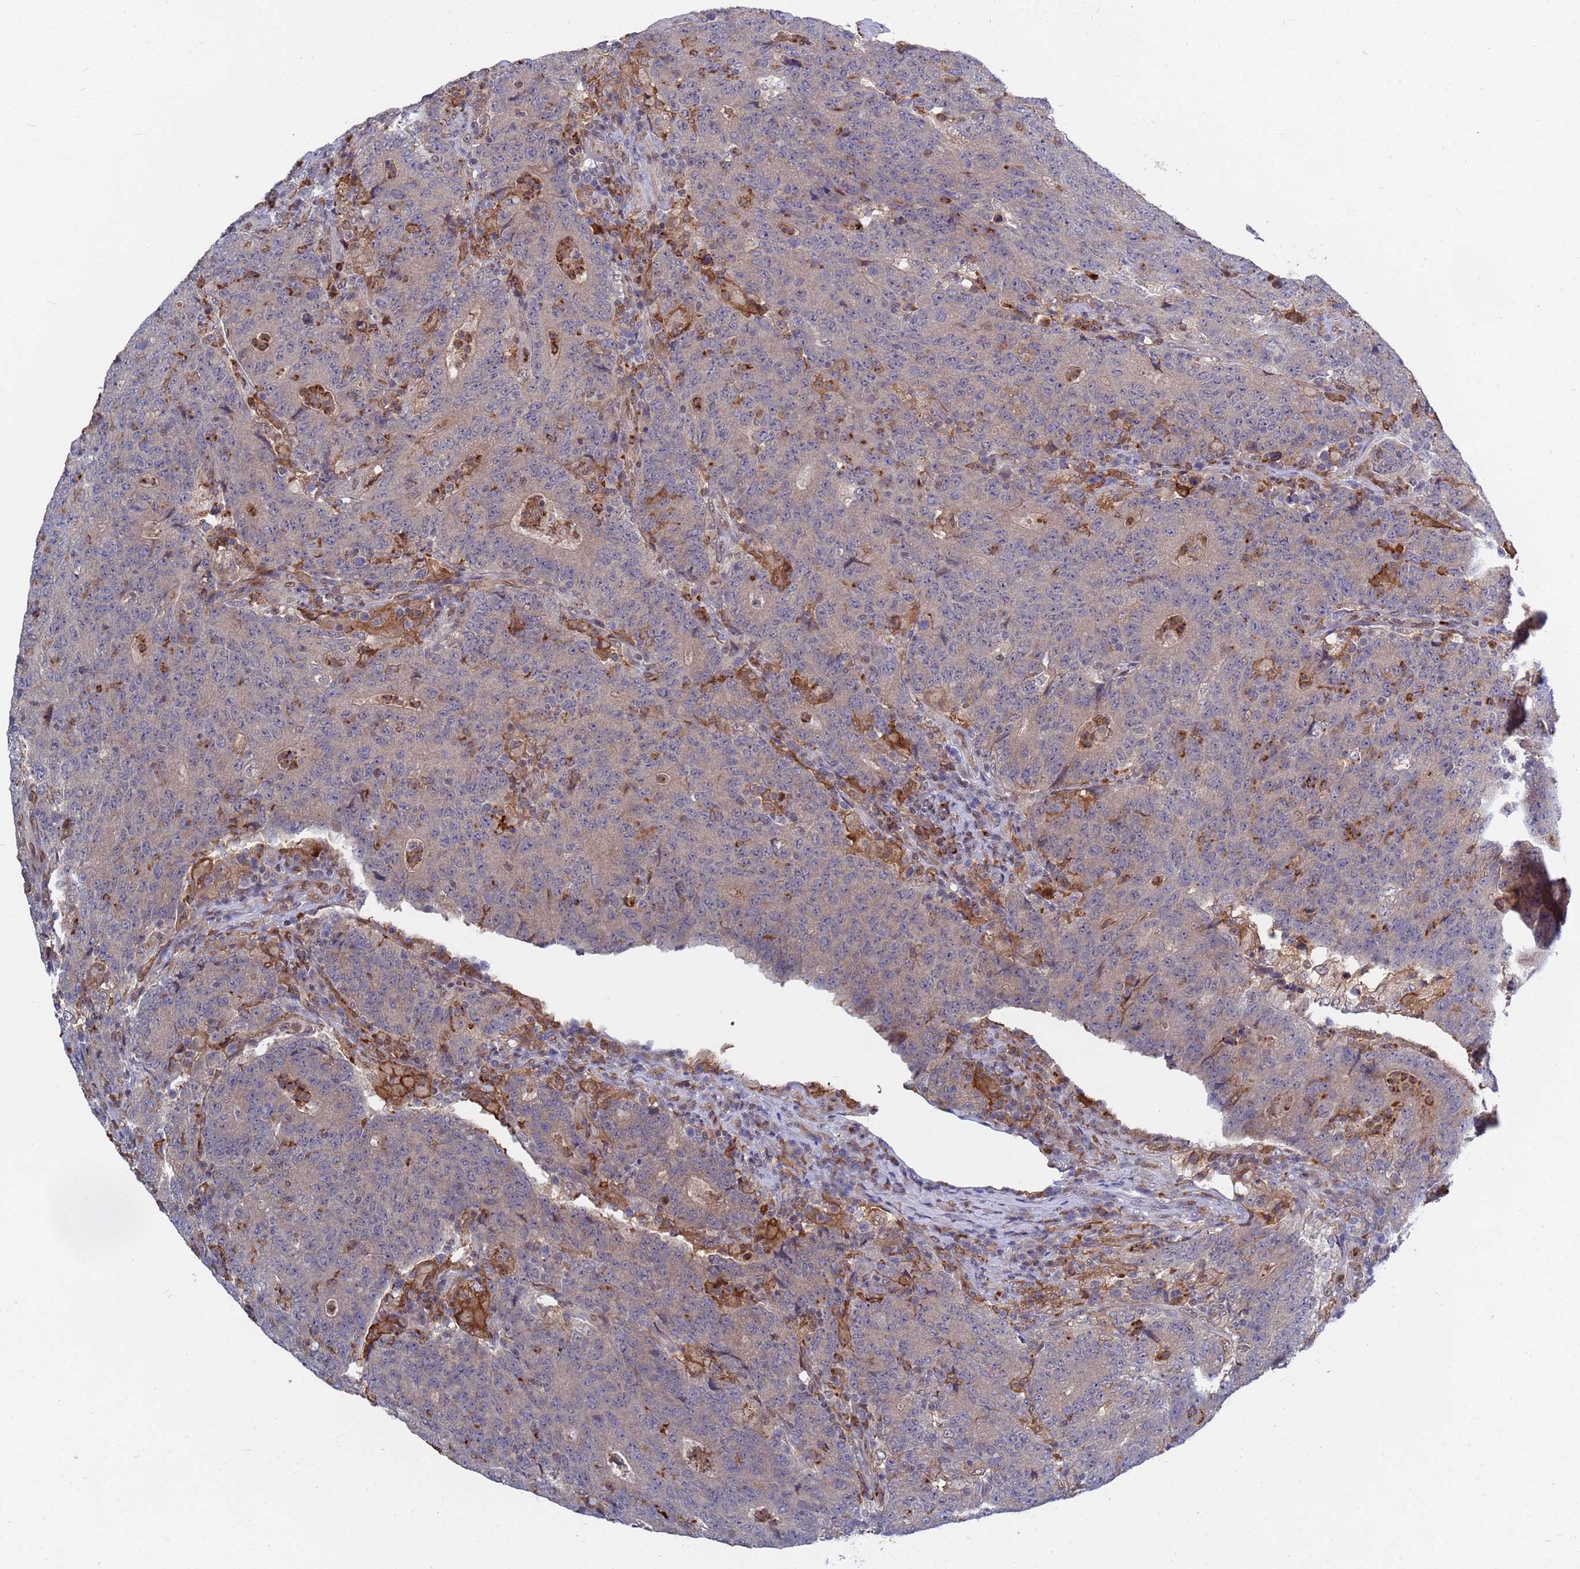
{"staining": {"intensity": "weak", "quantity": "25%-75%", "location": "cytoplasmic/membranous"}, "tissue": "colorectal cancer", "cell_type": "Tumor cells", "image_type": "cancer", "snomed": [{"axis": "morphology", "description": "Adenocarcinoma, NOS"}, {"axis": "topography", "description": "Colon"}], "caption": "A brown stain highlights weak cytoplasmic/membranous positivity of a protein in human colorectal cancer tumor cells.", "gene": "TMBIM6", "patient": {"sex": "female", "age": 75}}